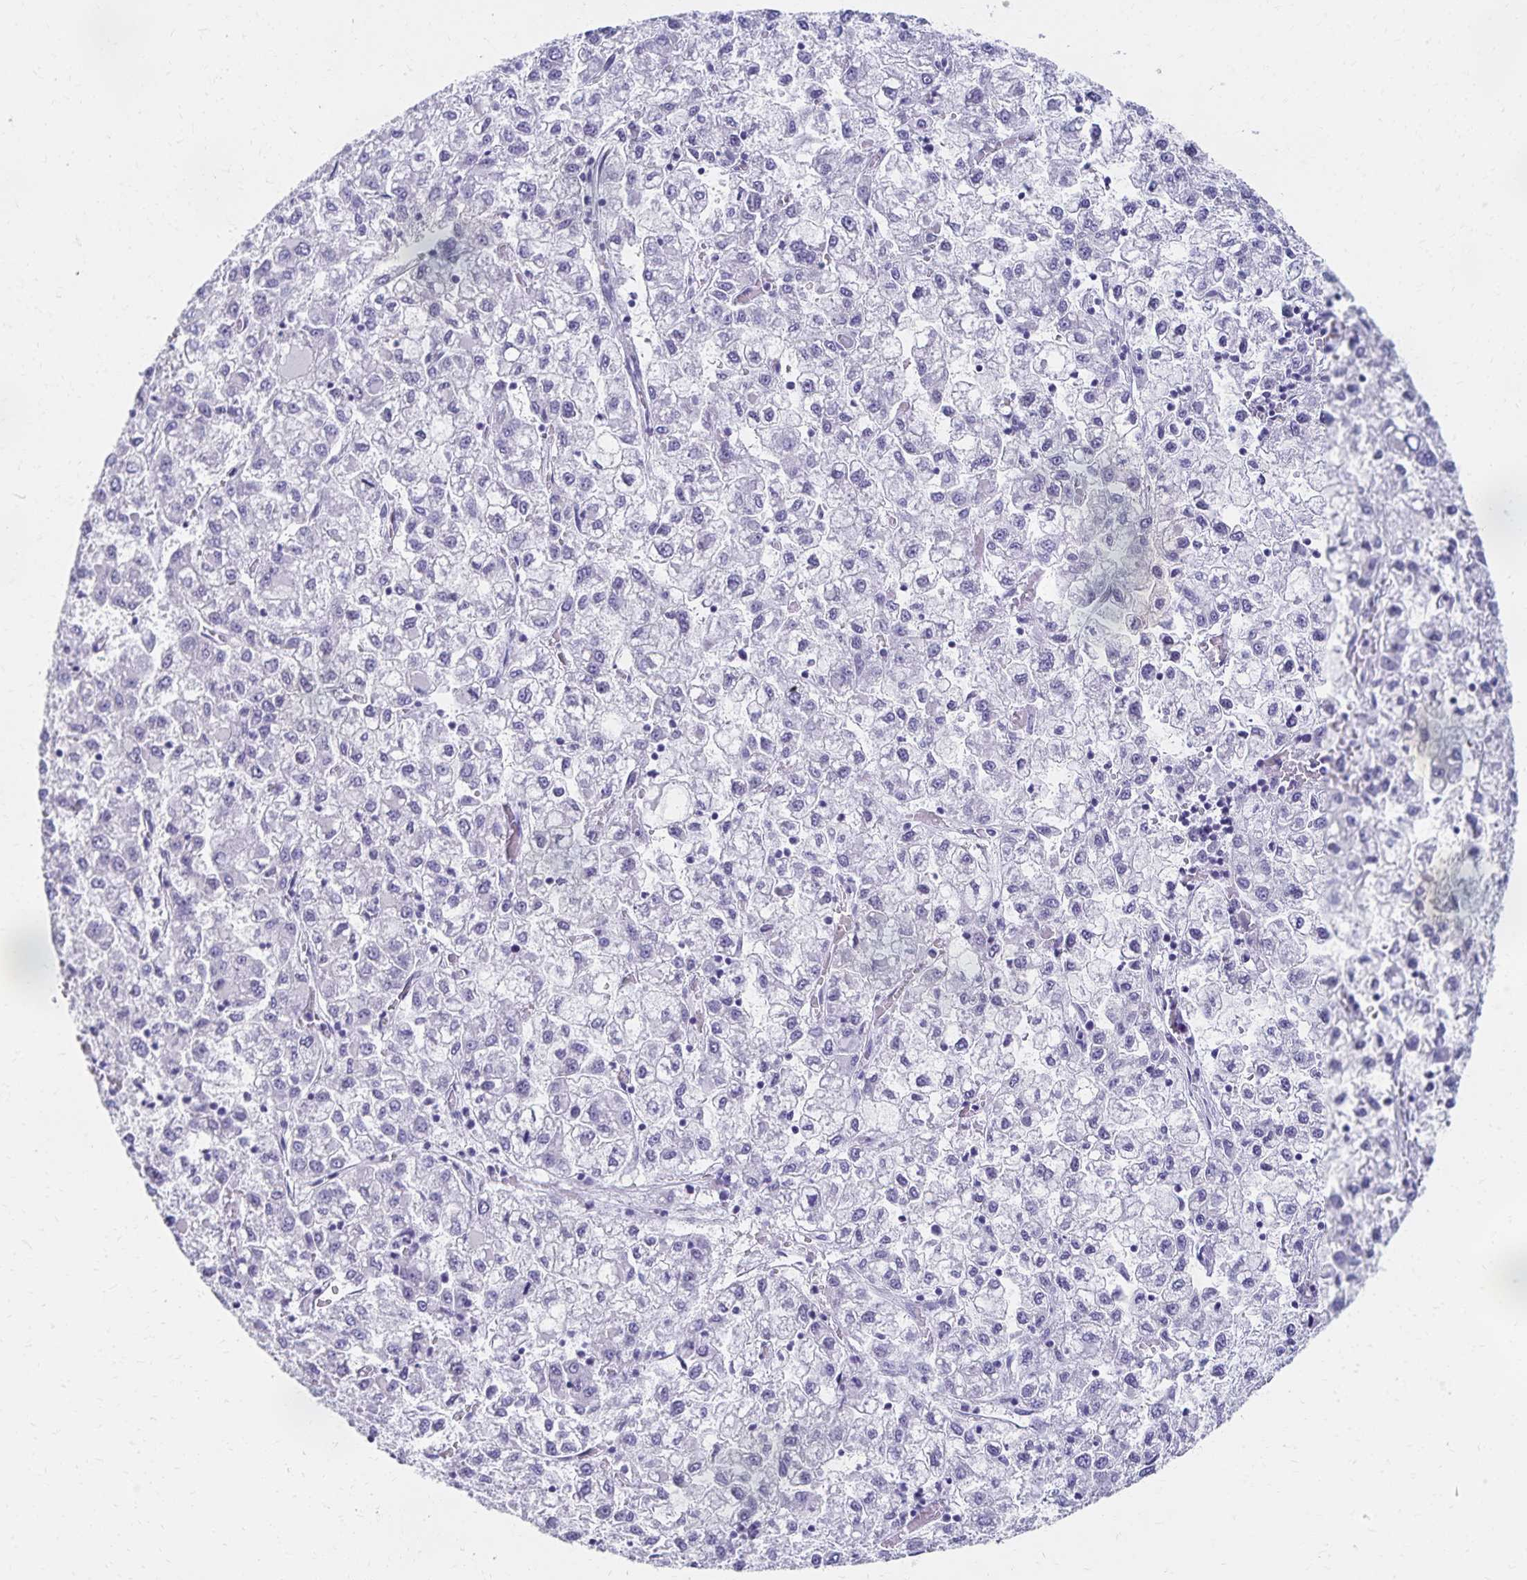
{"staining": {"intensity": "negative", "quantity": "none", "location": "none"}, "tissue": "liver cancer", "cell_type": "Tumor cells", "image_type": "cancer", "snomed": [{"axis": "morphology", "description": "Carcinoma, Hepatocellular, NOS"}, {"axis": "topography", "description": "Liver"}], "caption": "IHC of human hepatocellular carcinoma (liver) shows no staining in tumor cells.", "gene": "C2orf50", "patient": {"sex": "male", "age": 40}}